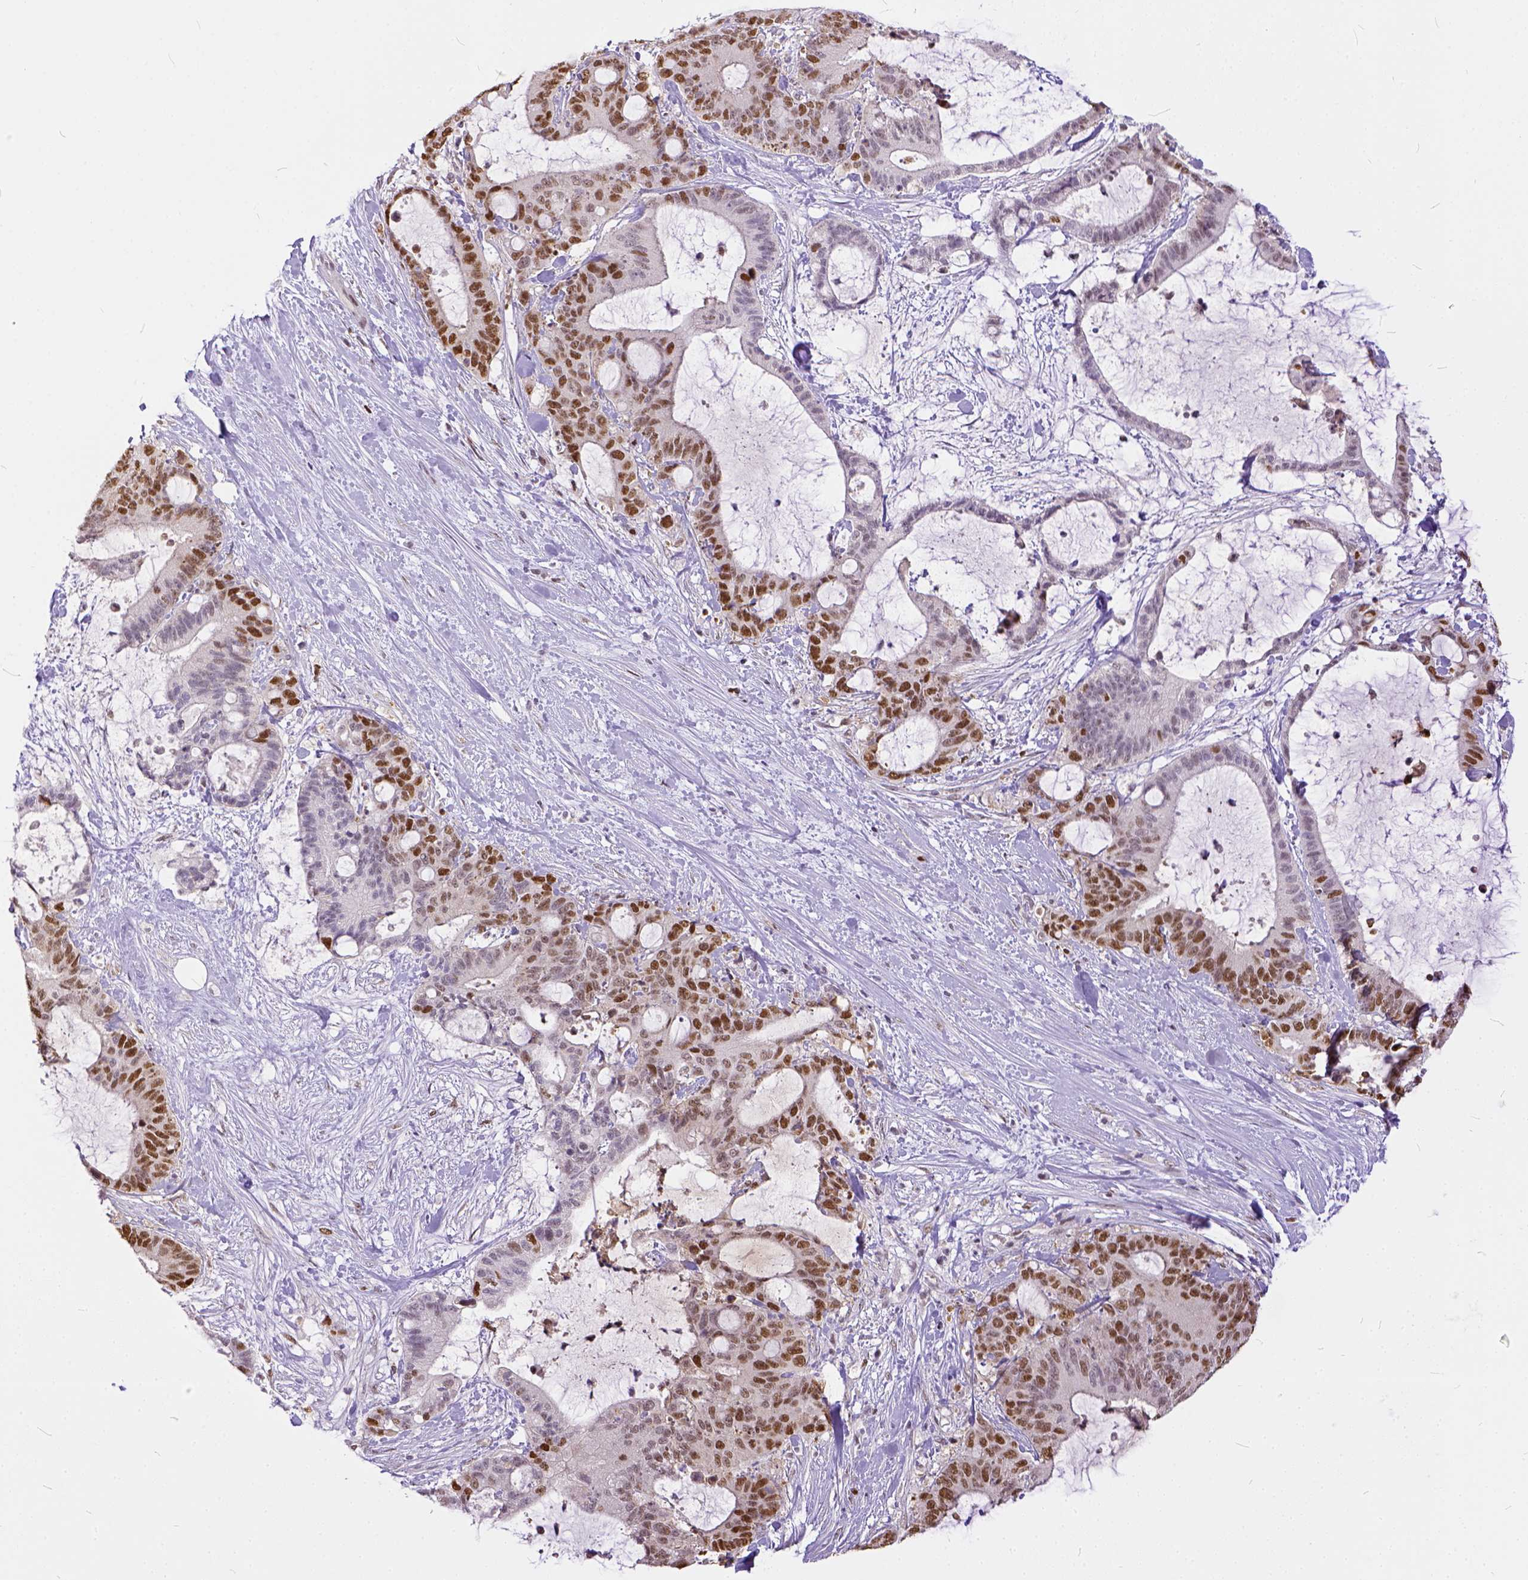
{"staining": {"intensity": "moderate", "quantity": ">75%", "location": "nuclear"}, "tissue": "liver cancer", "cell_type": "Tumor cells", "image_type": "cancer", "snomed": [{"axis": "morphology", "description": "Cholangiocarcinoma"}, {"axis": "topography", "description": "Liver"}], "caption": "Tumor cells exhibit moderate nuclear positivity in approximately >75% of cells in cholangiocarcinoma (liver). The protein is shown in brown color, while the nuclei are stained blue.", "gene": "ERCC1", "patient": {"sex": "female", "age": 73}}